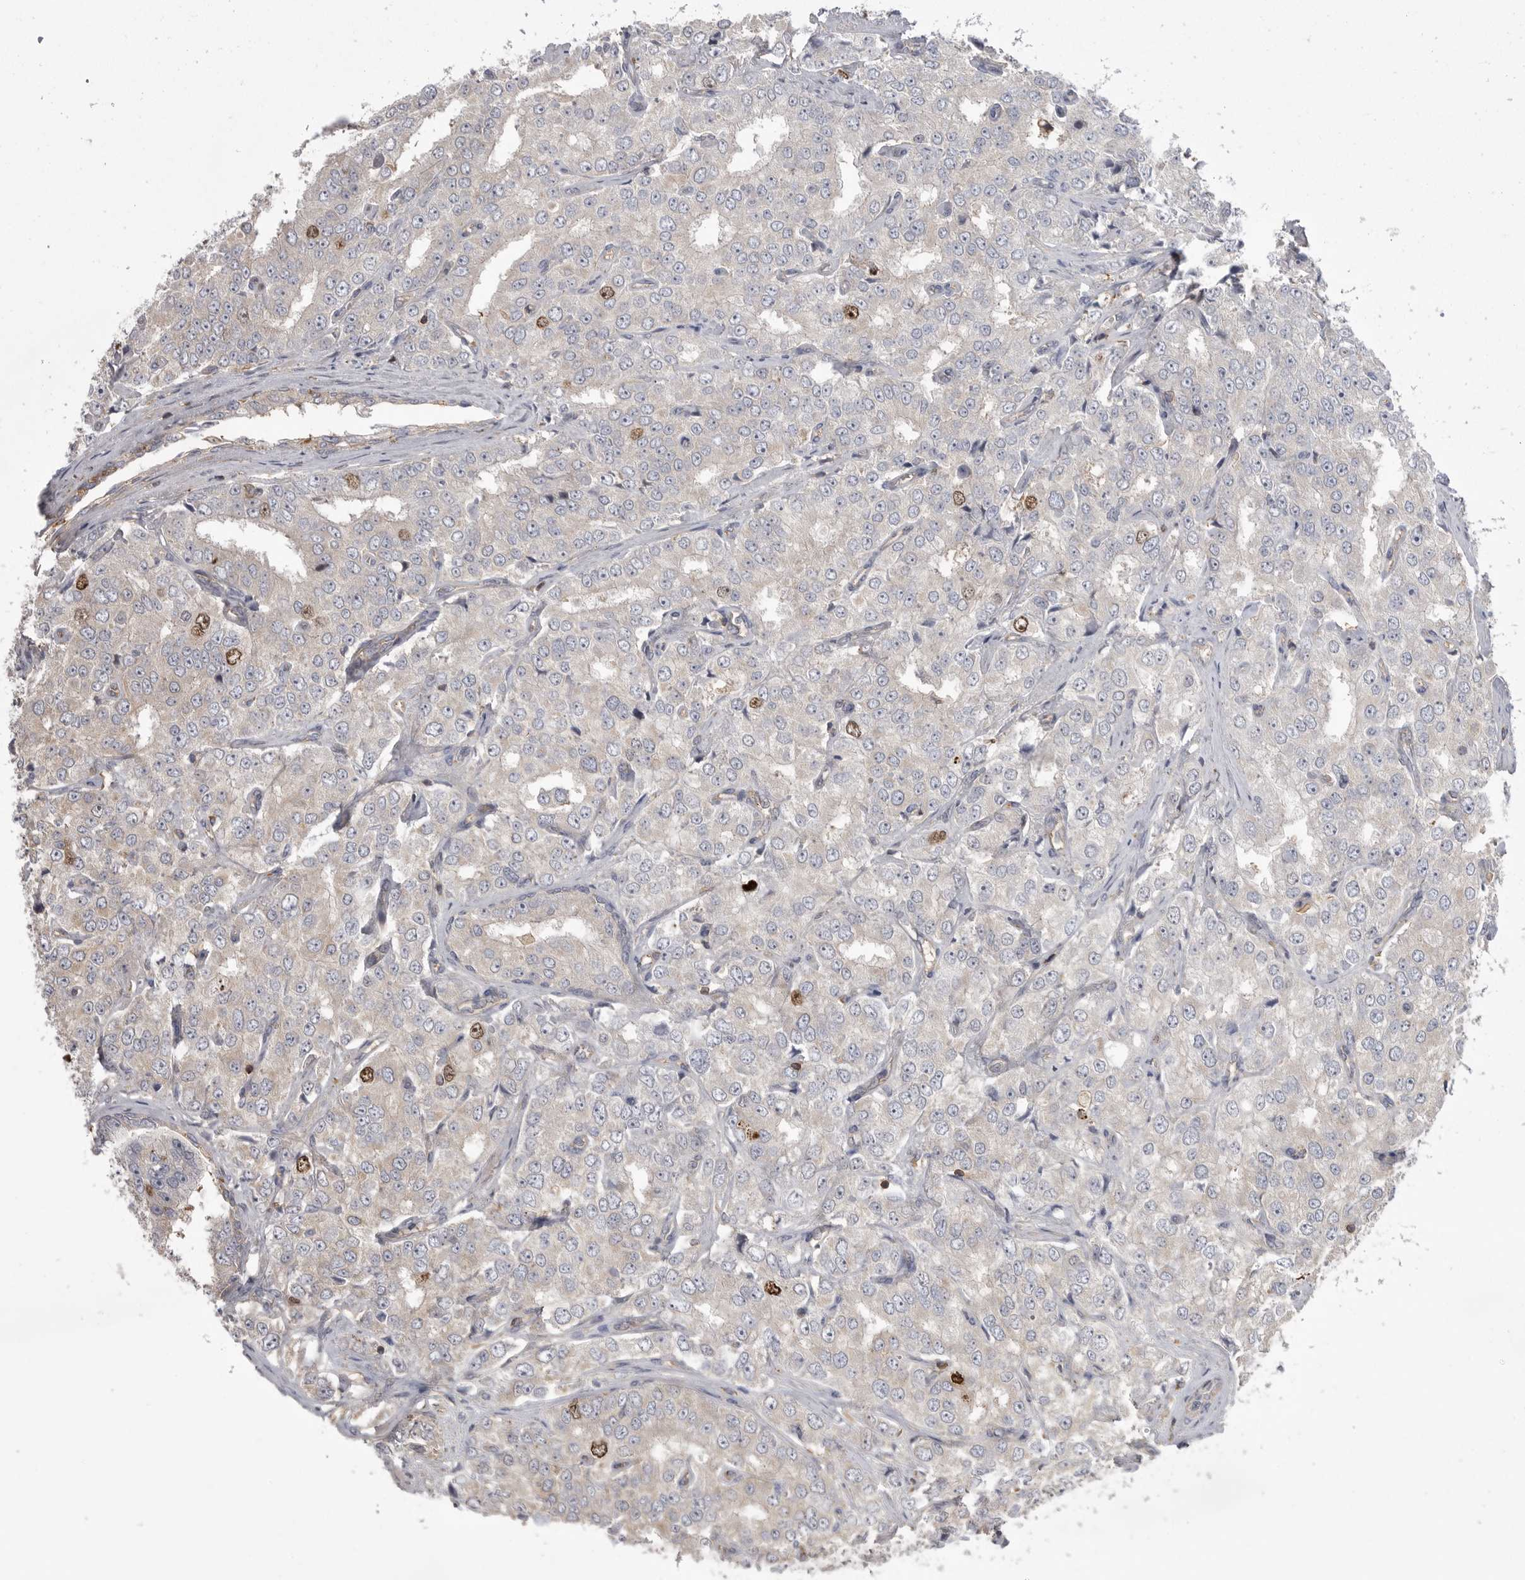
{"staining": {"intensity": "strong", "quantity": "<25%", "location": "nuclear"}, "tissue": "prostate cancer", "cell_type": "Tumor cells", "image_type": "cancer", "snomed": [{"axis": "morphology", "description": "Adenocarcinoma, High grade"}, {"axis": "topography", "description": "Prostate"}], "caption": "Approximately <25% of tumor cells in high-grade adenocarcinoma (prostate) show strong nuclear protein positivity as visualized by brown immunohistochemical staining.", "gene": "TOP2A", "patient": {"sex": "male", "age": 58}}